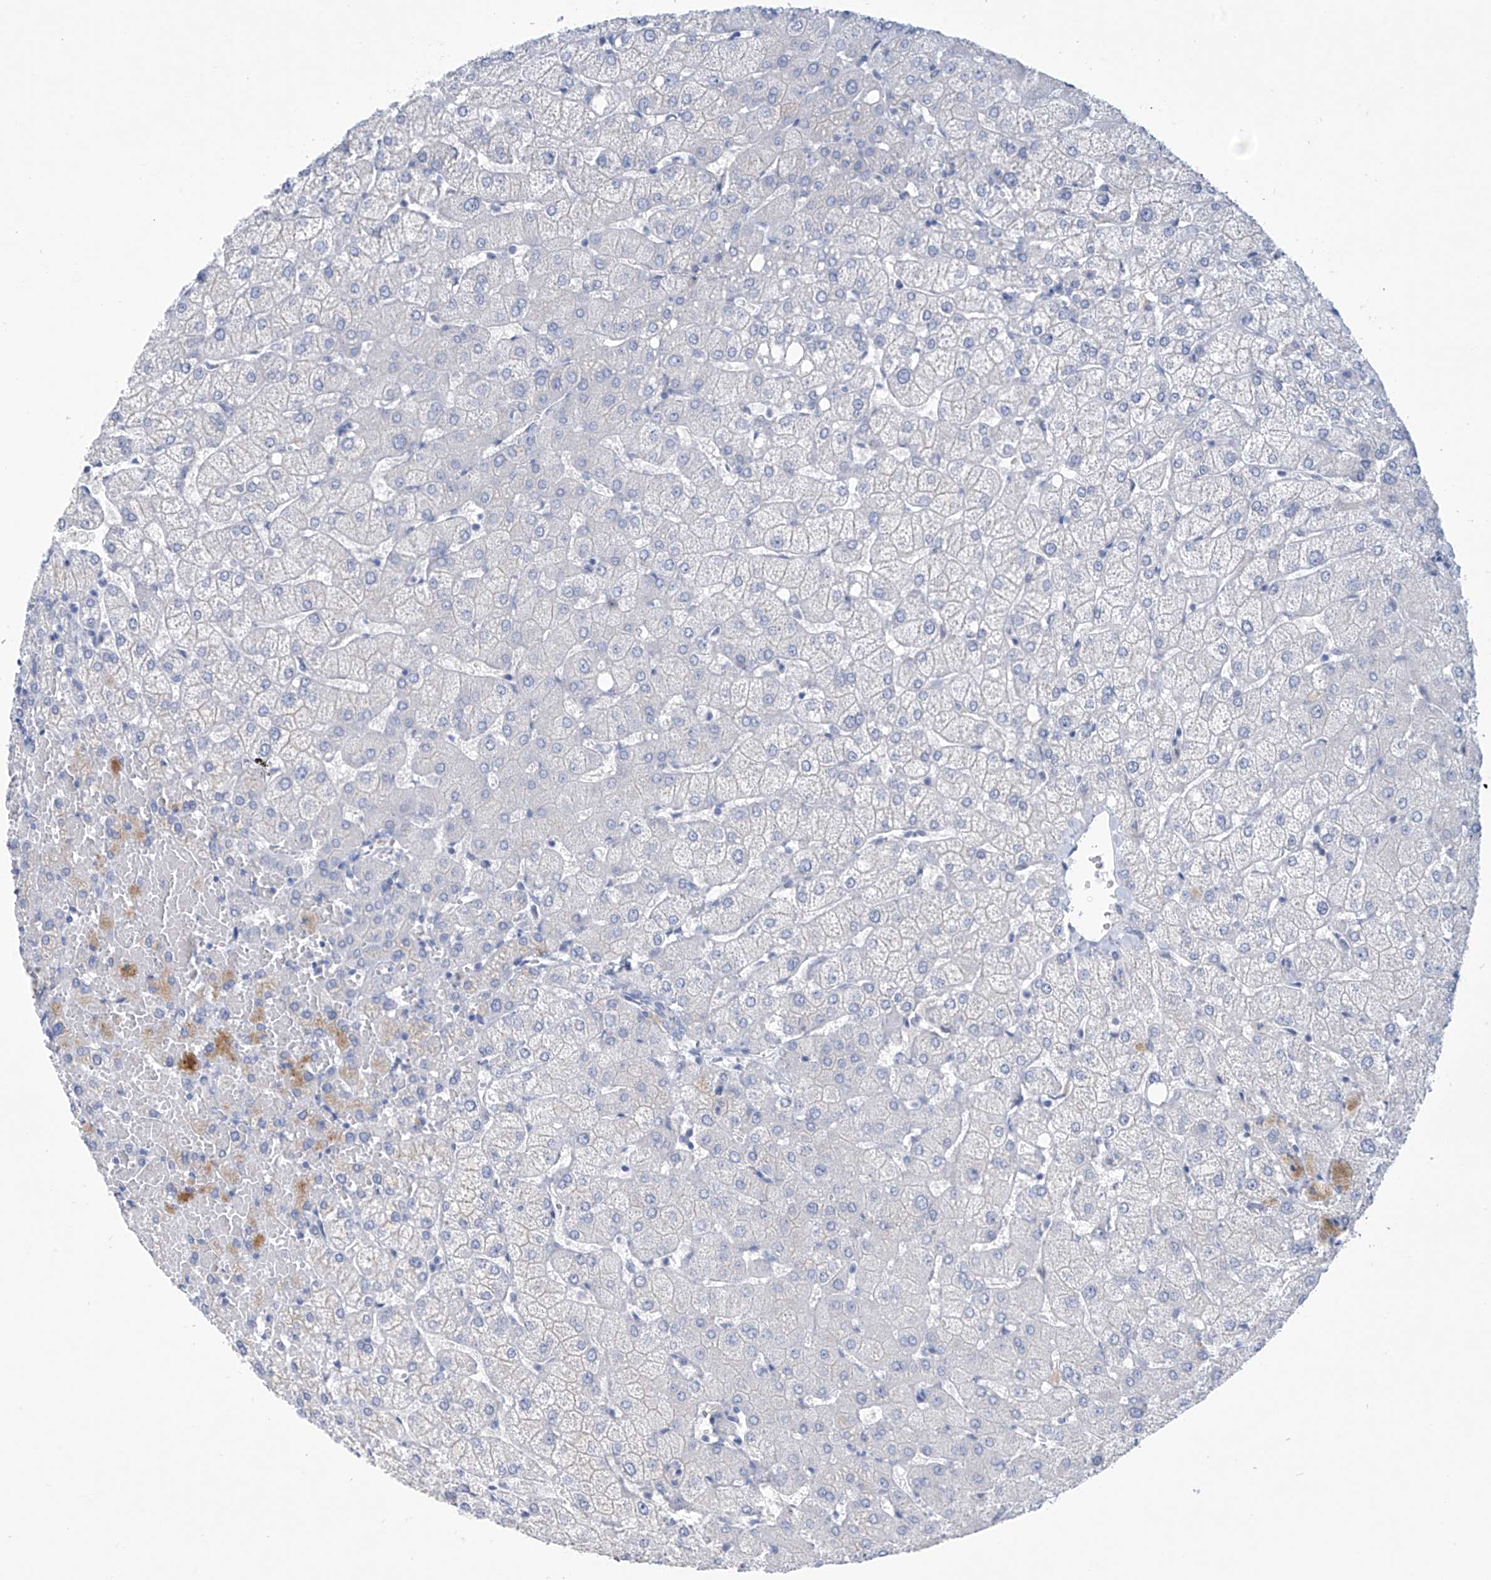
{"staining": {"intensity": "negative", "quantity": "none", "location": "none"}, "tissue": "liver", "cell_type": "Cholangiocytes", "image_type": "normal", "snomed": [{"axis": "morphology", "description": "Normal tissue, NOS"}, {"axis": "topography", "description": "Liver"}], "caption": "Human liver stained for a protein using IHC reveals no expression in cholangiocytes.", "gene": "SLC35A5", "patient": {"sex": "female", "age": 54}}